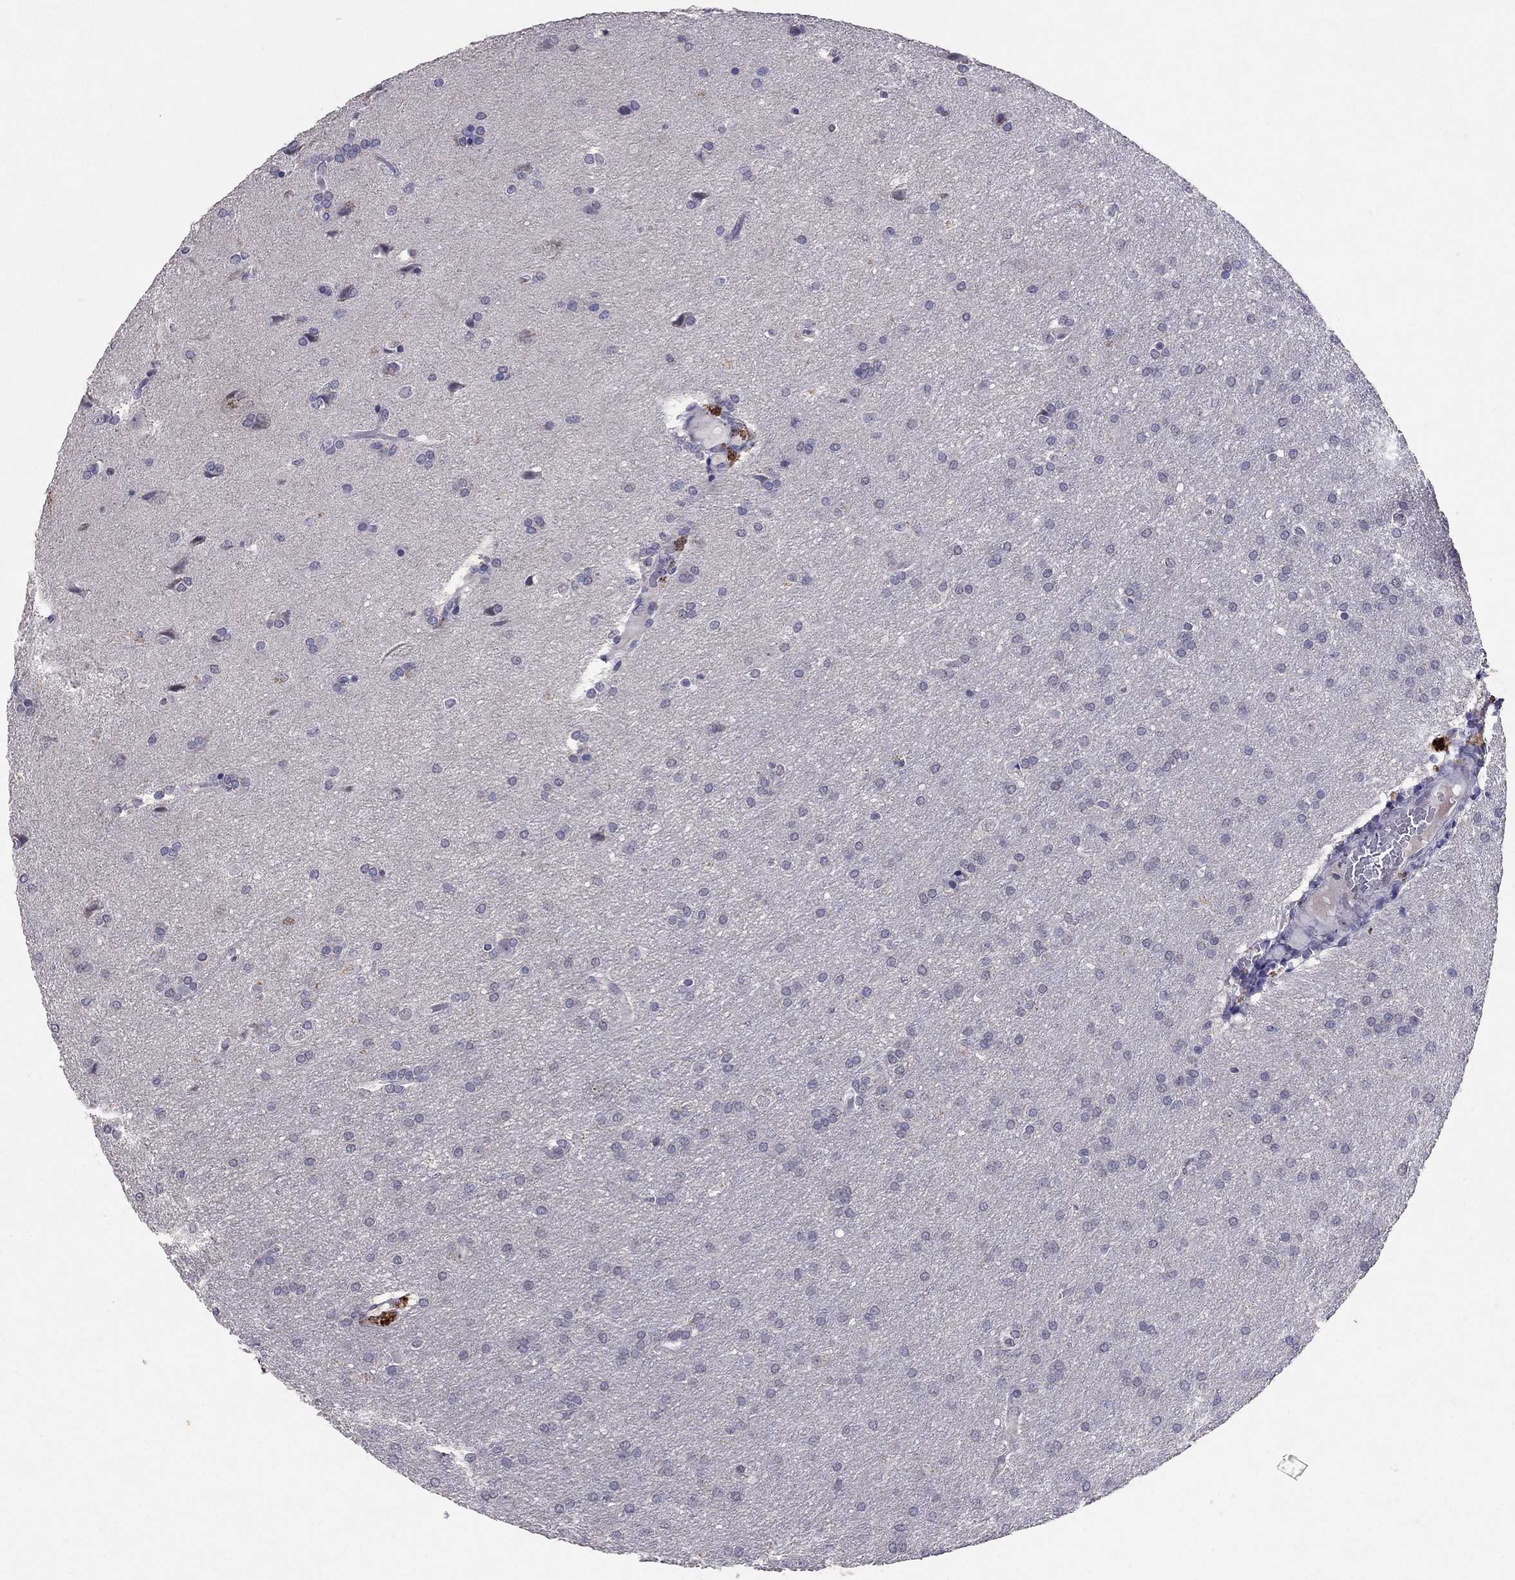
{"staining": {"intensity": "negative", "quantity": "none", "location": "none"}, "tissue": "glioma", "cell_type": "Tumor cells", "image_type": "cancer", "snomed": [{"axis": "morphology", "description": "Glioma, malignant, Low grade"}, {"axis": "topography", "description": "Brain"}], "caption": "Image shows no protein expression in tumor cells of malignant glioma (low-grade) tissue.", "gene": "FST", "patient": {"sex": "female", "age": 32}}